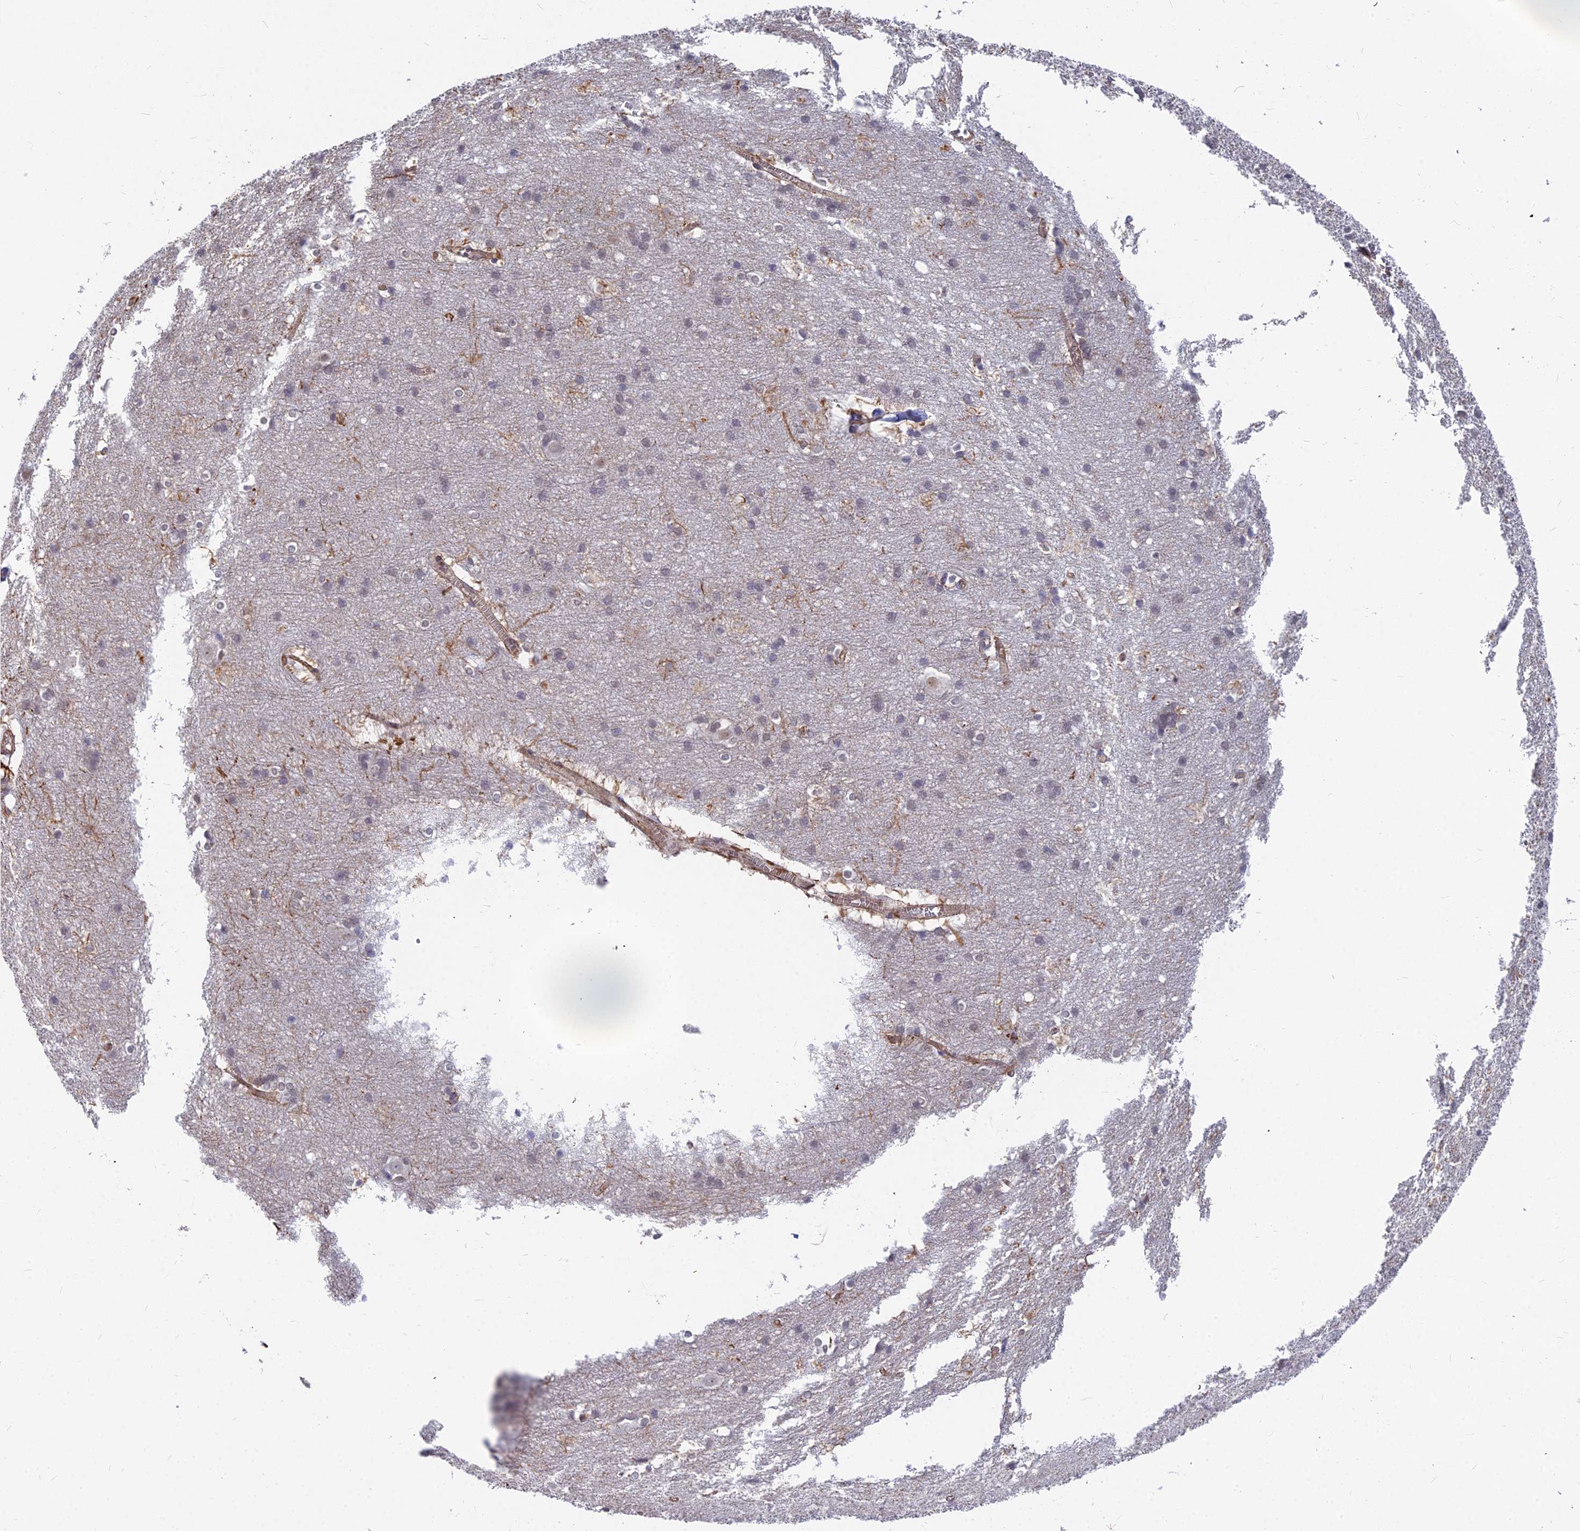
{"staining": {"intensity": "moderate", "quantity": ">75%", "location": "cytoplasmic/membranous,nuclear"}, "tissue": "cerebral cortex", "cell_type": "Endothelial cells", "image_type": "normal", "snomed": [{"axis": "morphology", "description": "Normal tissue, NOS"}, {"axis": "topography", "description": "Cerebral cortex"}], "caption": "Cerebral cortex stained with DAB immunohistochemistry exhibits medium levels of moderate cytoplasmic/membranous,nuclear expression in approximately >75% of endothelial cells.", "gene": "YJU2", "patient": {"sex": "male", "age": 54}}